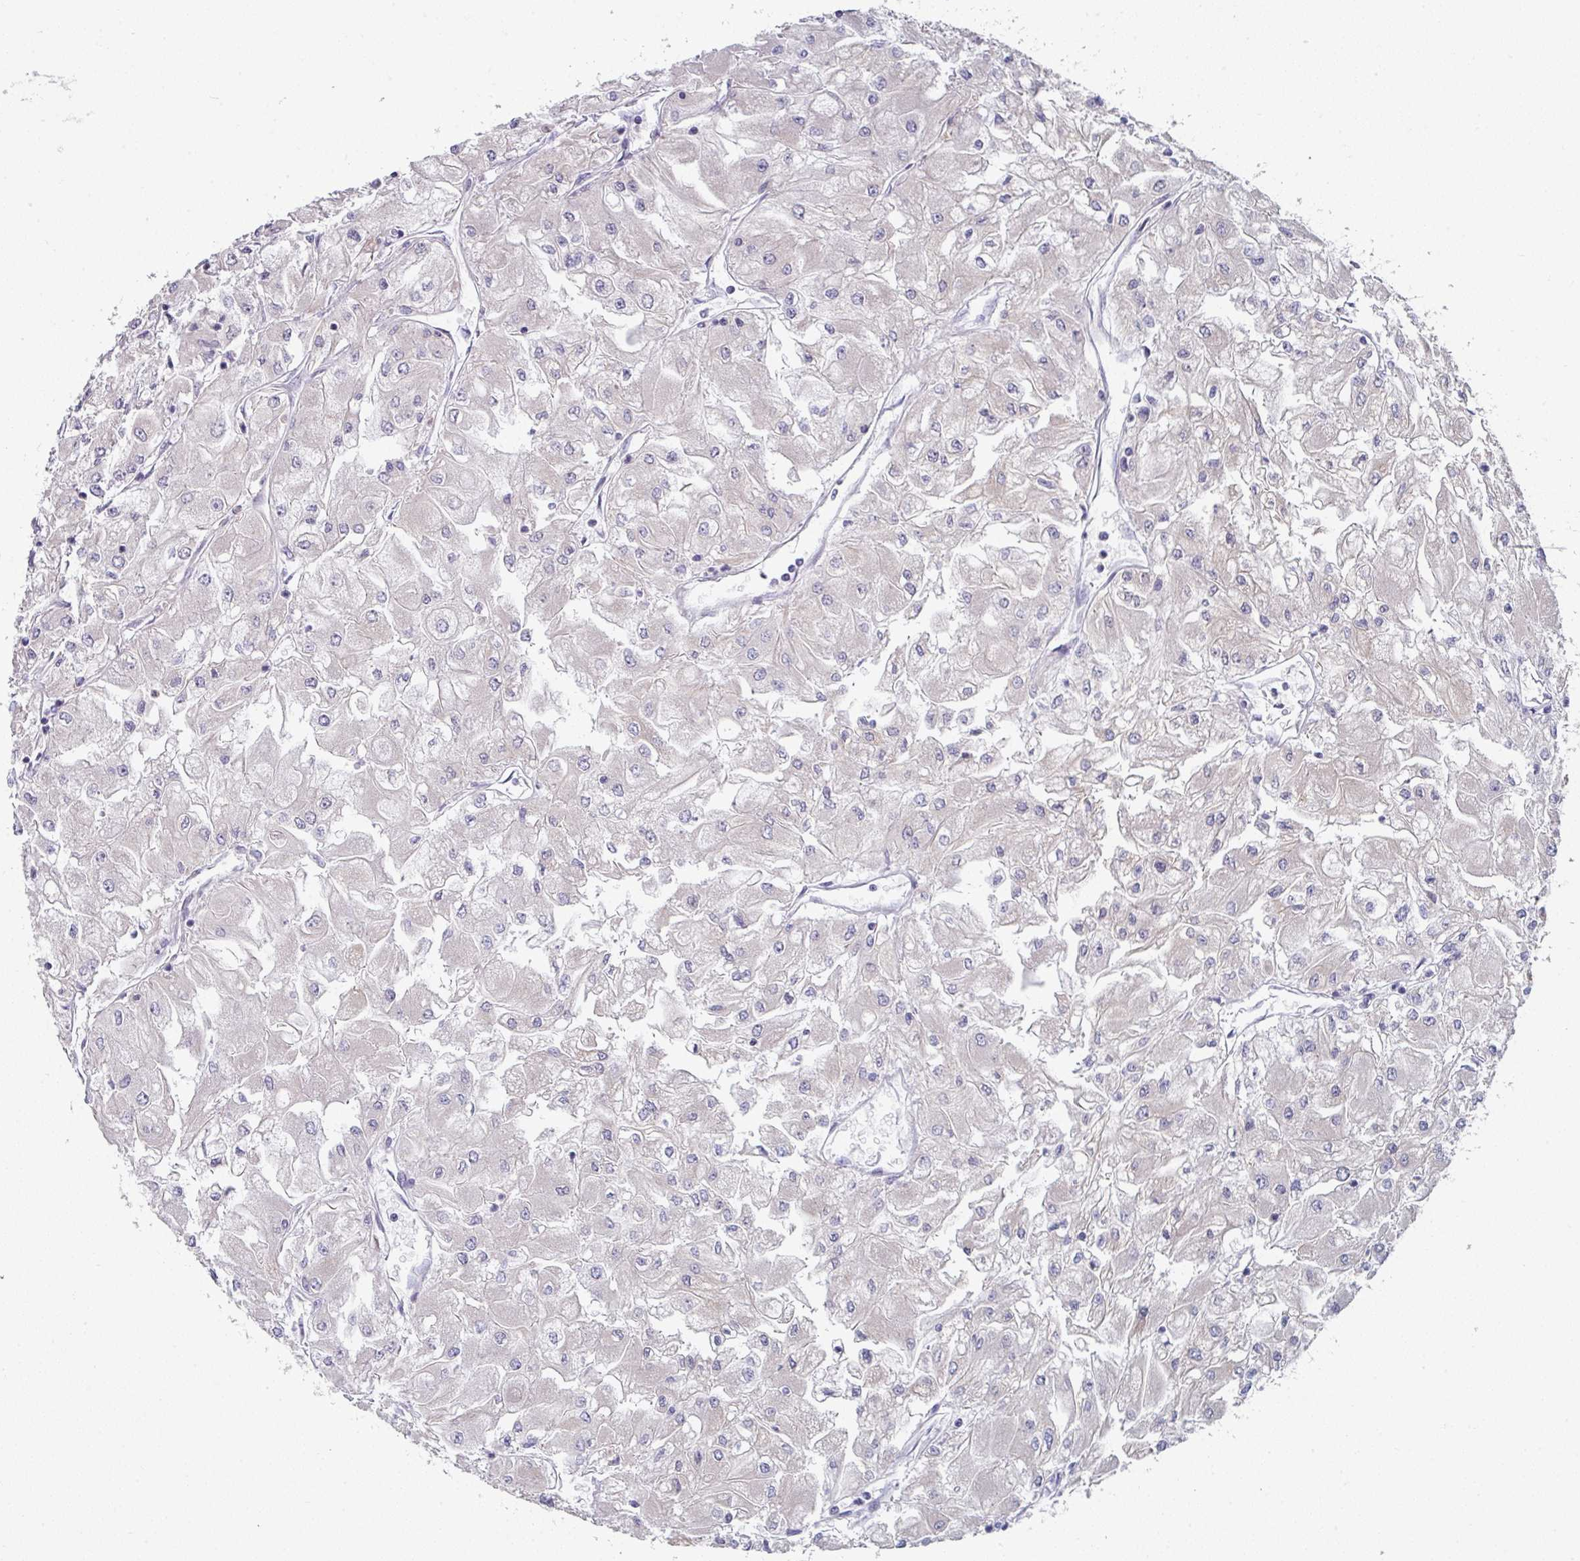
{"staining": {"intensity": "negative", "quantity": "none", "location": "none"}, "tissue": "renal cancer", "cell_type": "Tumor cells", "image_type": "cancer", "snomed": [{"axis": "morphology", "description": "Adenocarcinoma, NOS"}, {"axis": "topography", "description": "Kidney"}], "caption": "A high-resolution histopathology image shows immunohistochemistry (IHC) staining of renal cancer, which demonstrates no significant staining in tumor cells. Brightfield microscopy of immunohistochemistry (IHC) stained with DAB (brown) and hematoxylin (blue), captured at high magnification.", "gene": "TMED5", "patient": {"sex": "male", "age": 80}}